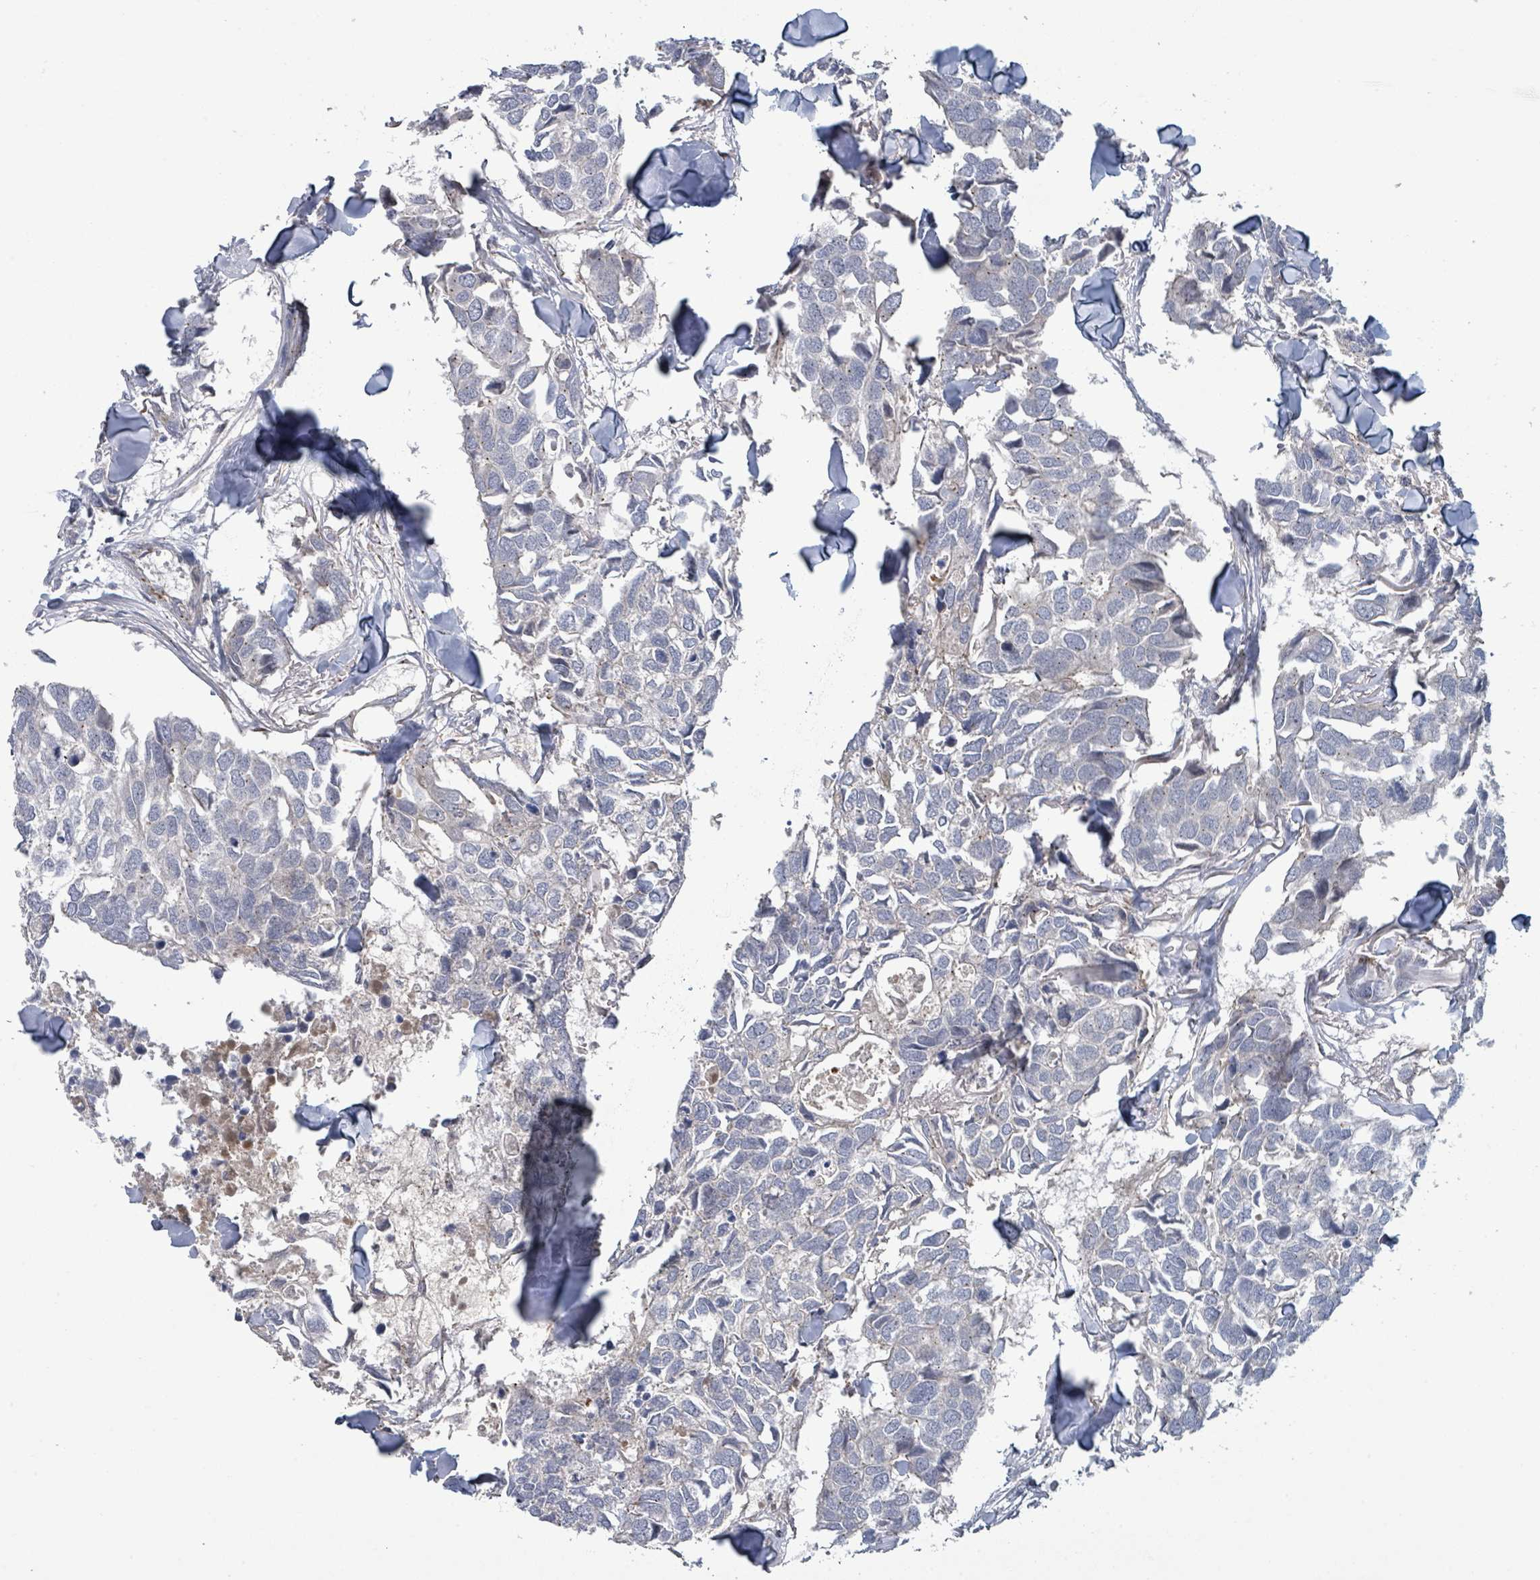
{"staining": {"intensity": "negative", "quantity": "none", "location": "none"}, "tissue": "breast cancer", "cell_type": "Tumor cells", "image_type": "cancer", "snomed": [{"axis": "morphology", "description": "Duct carcinoma"}, {"axis": "topography", "description": "Breast"}], "caption": "The IHC image has no significant expression in tumor cells of breast cancer tissue.", "gene": "COL5A3", "patient": {"sex": "female", "age": 83}}